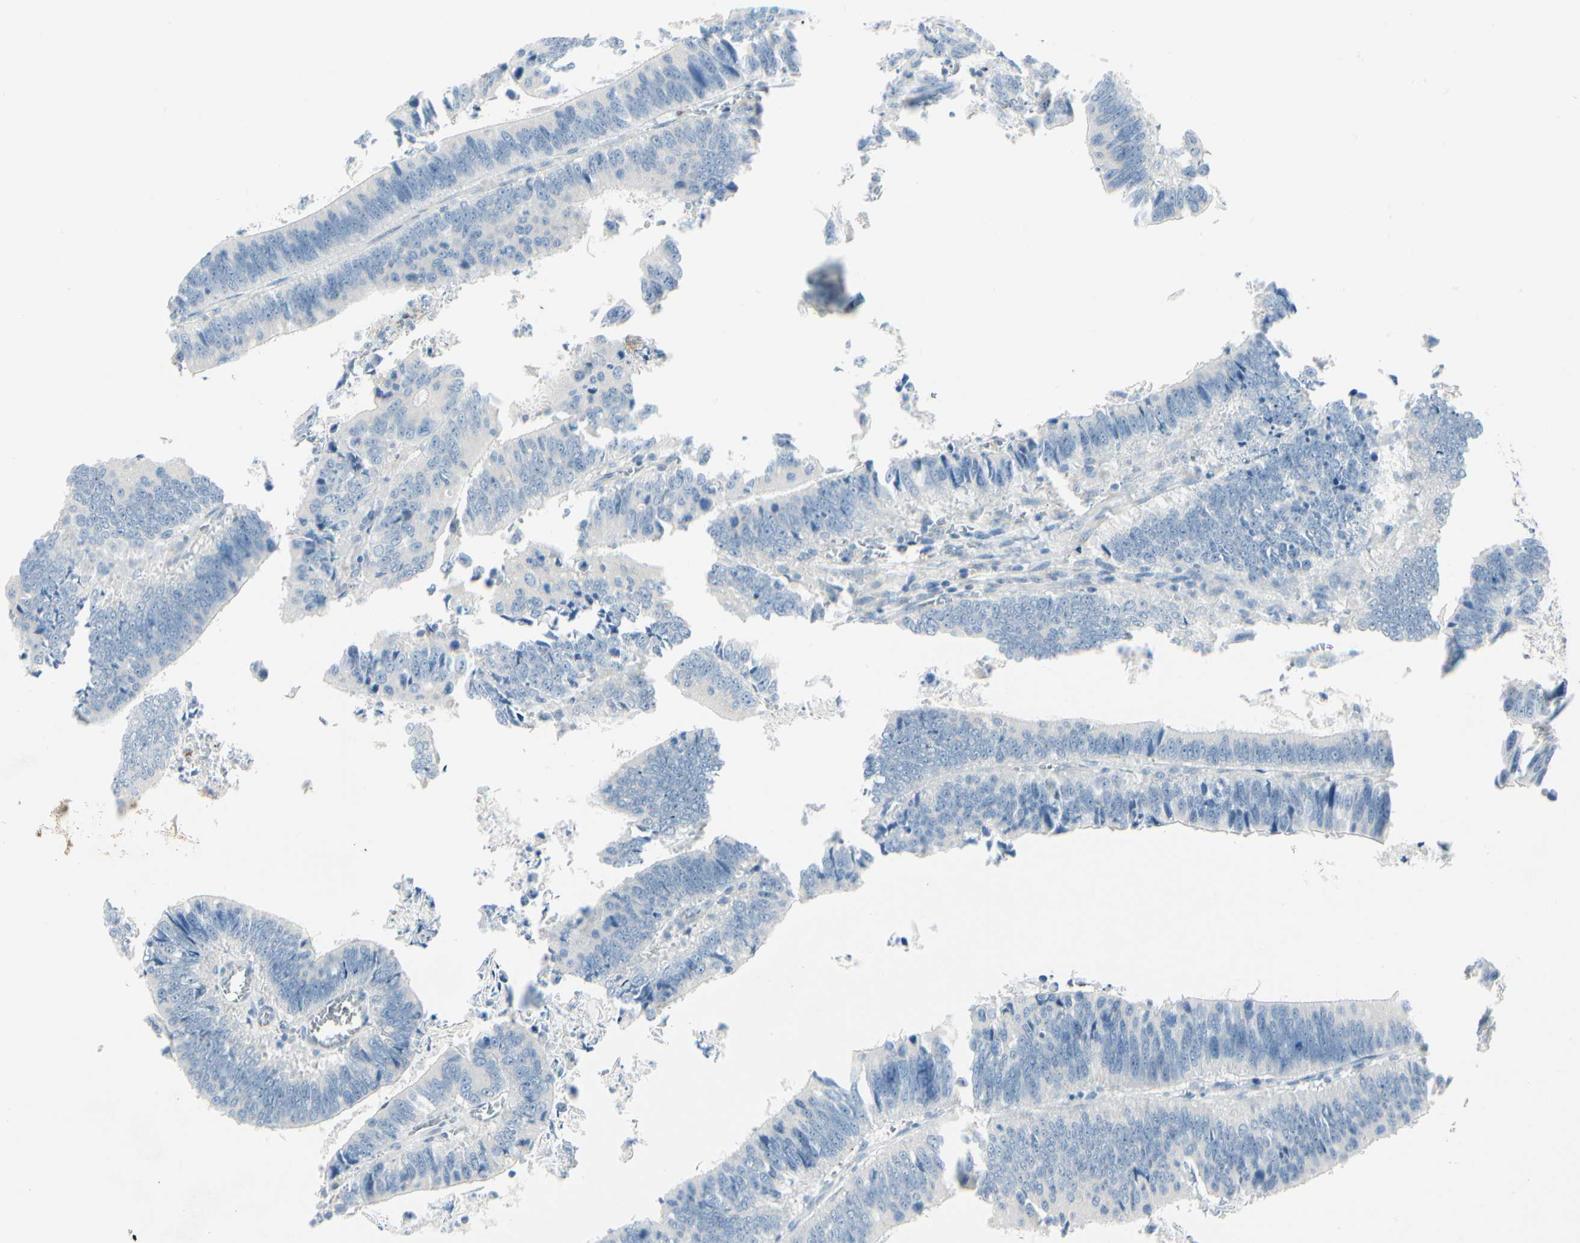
{"staining": {"intensity": "negative", "quantity": "none", "location": "none"}, "tissue": "colorectal cancer", "cell_type": "Tumor cells", "image_type": "cancer", "snomed": [{"axis": "morphology", "description": "Adenocarcinoma, NOS"}, {"axis": "topography", "description": "Colon"}], "caption": "Tumor cells are negative for protein expression in human colorectal cancer.", "gene": "ABCA3", "patient": {"sex": "male", "age": 72}}